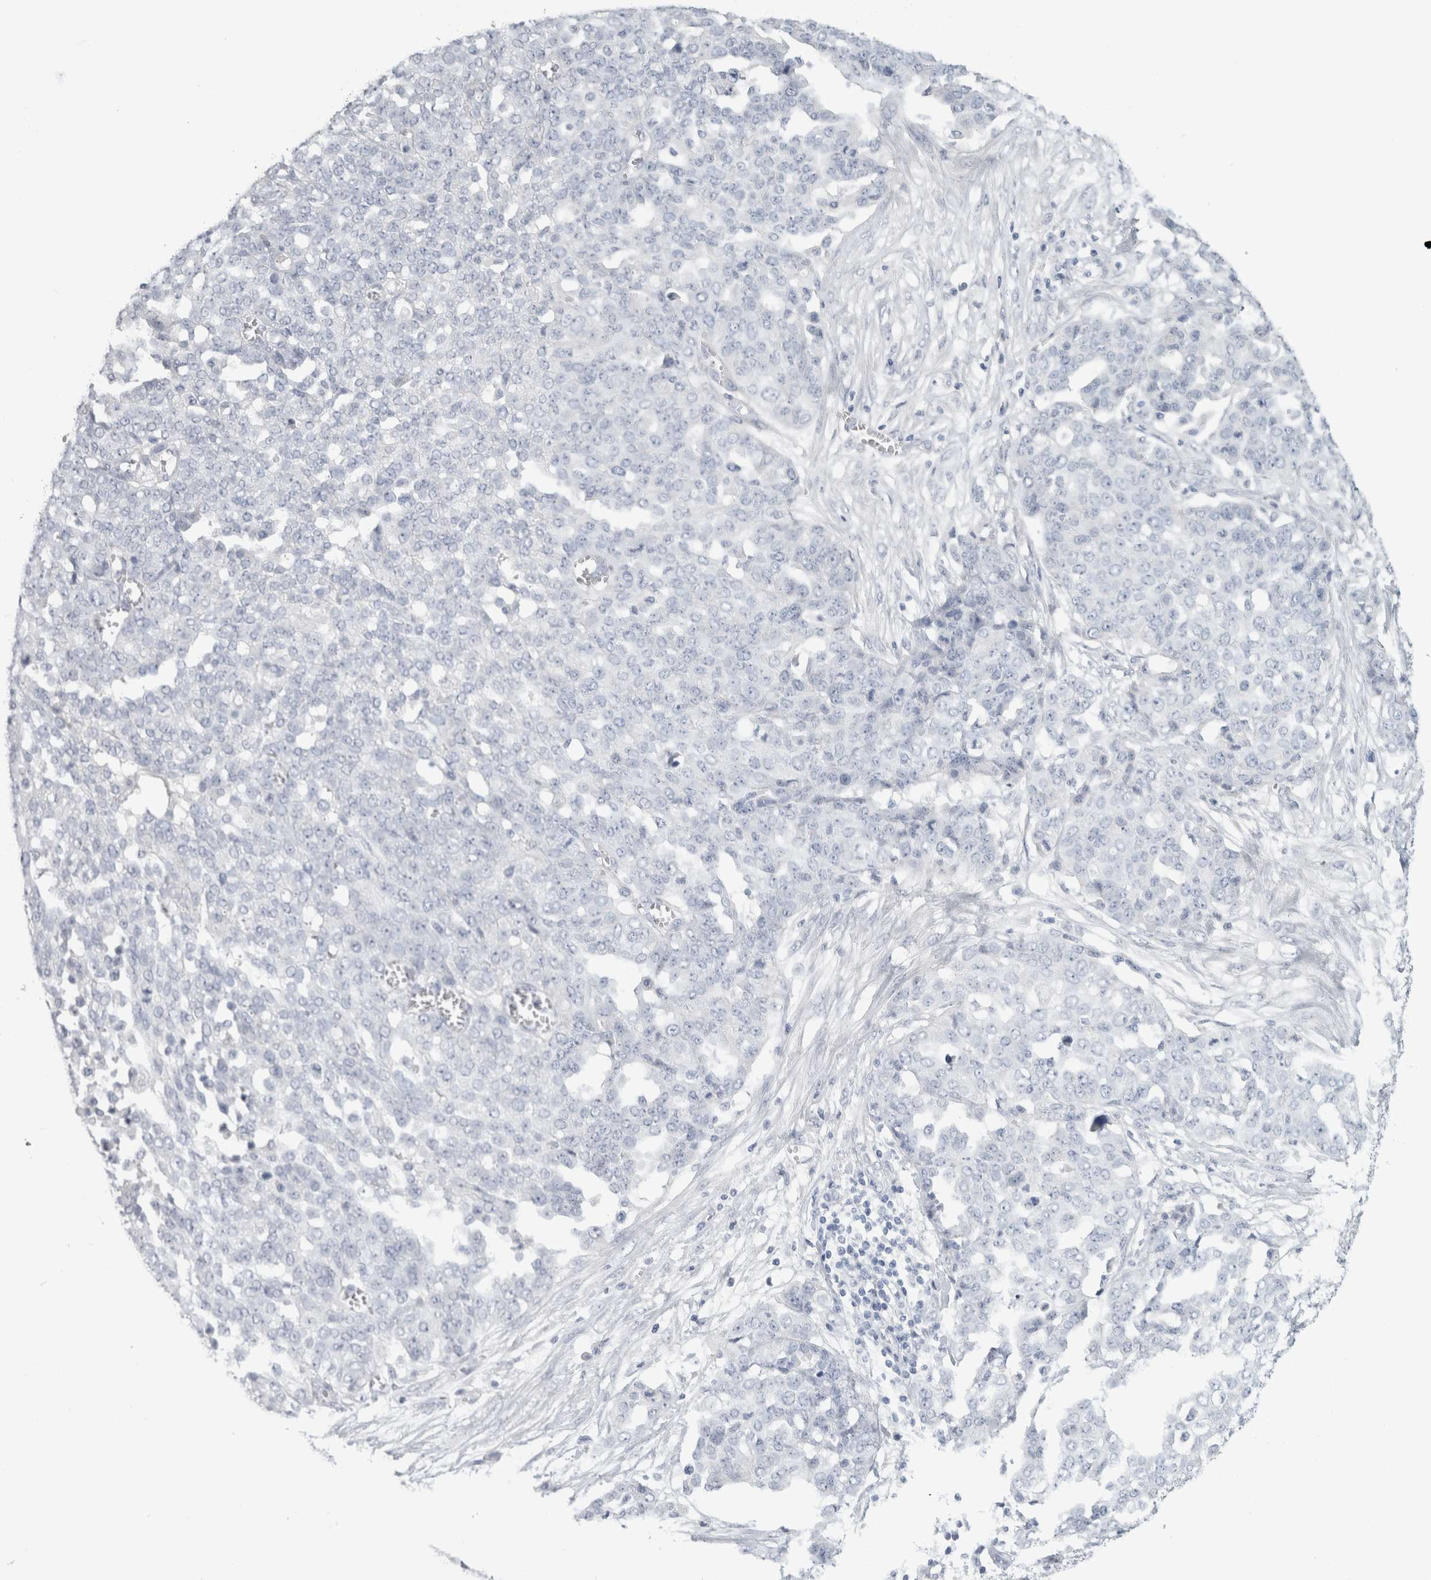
{"staining": {"intensity": "negative", "quantity": "none", "location": "none"}, "tissue": "ovarian cancer", "cell_type": "Tumor cells", "image_type": "cancer", "snomed": [{"axis": "morphology", "description": "Cystadenocarcinoma, serous, NOS"}, {"axis": "topography", "description": "Soft tissue"}, {"axis": "topography", "description": "Ovary"}], "caption": "IHC of ovarian cancer (serous cystadenocarcinoma) exhibits no staining in tumor cells.", "gene": "SLC6A1", "patient": {"sex": "female", "age": 57}}